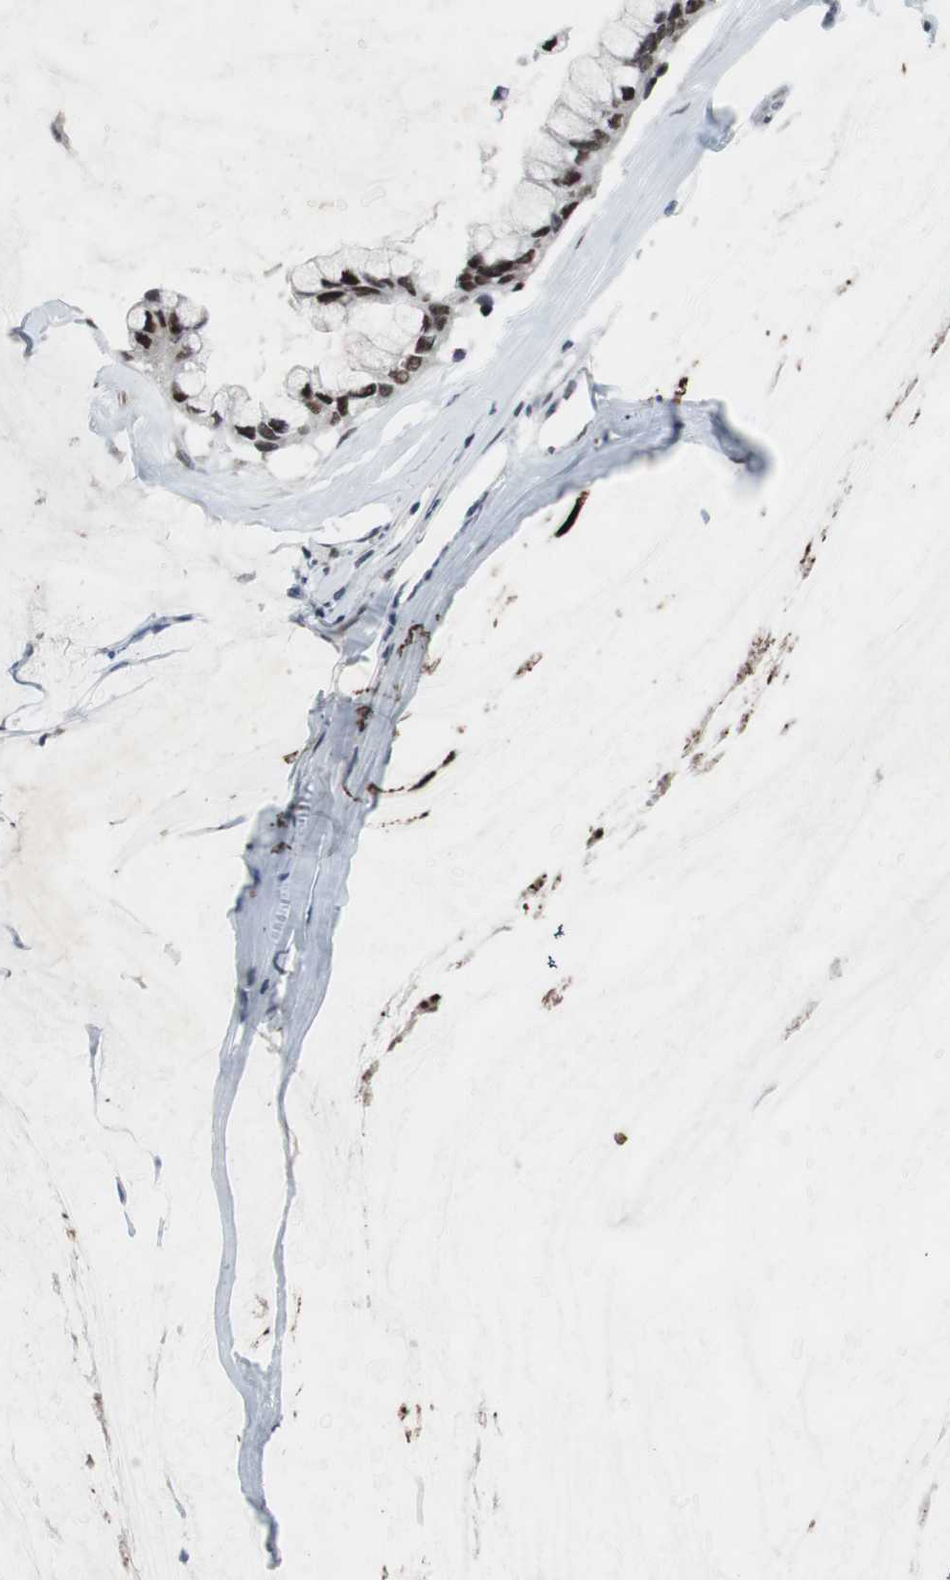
{"staining": {"intensity": "strong", "quantity": ">75%", "location": "nuclear"}, "tissue": "ovarian cancer", "cell_type": "Tumor cells", "image_type": "cancer", "snomed": [{"axis": "morphology", "description": "Cystadenocarcinoma, mucinous, NOS"}, {"axis": "topography", "description": "Ovary"}], "caption": "A micrograph of human ovarian mucinous cystadenocarcinoma stained for a protein shows strong nuclear brown staining in tumor cells.", "gene": "FOXP4", "patient": {"sex": "female", "age": 39}}